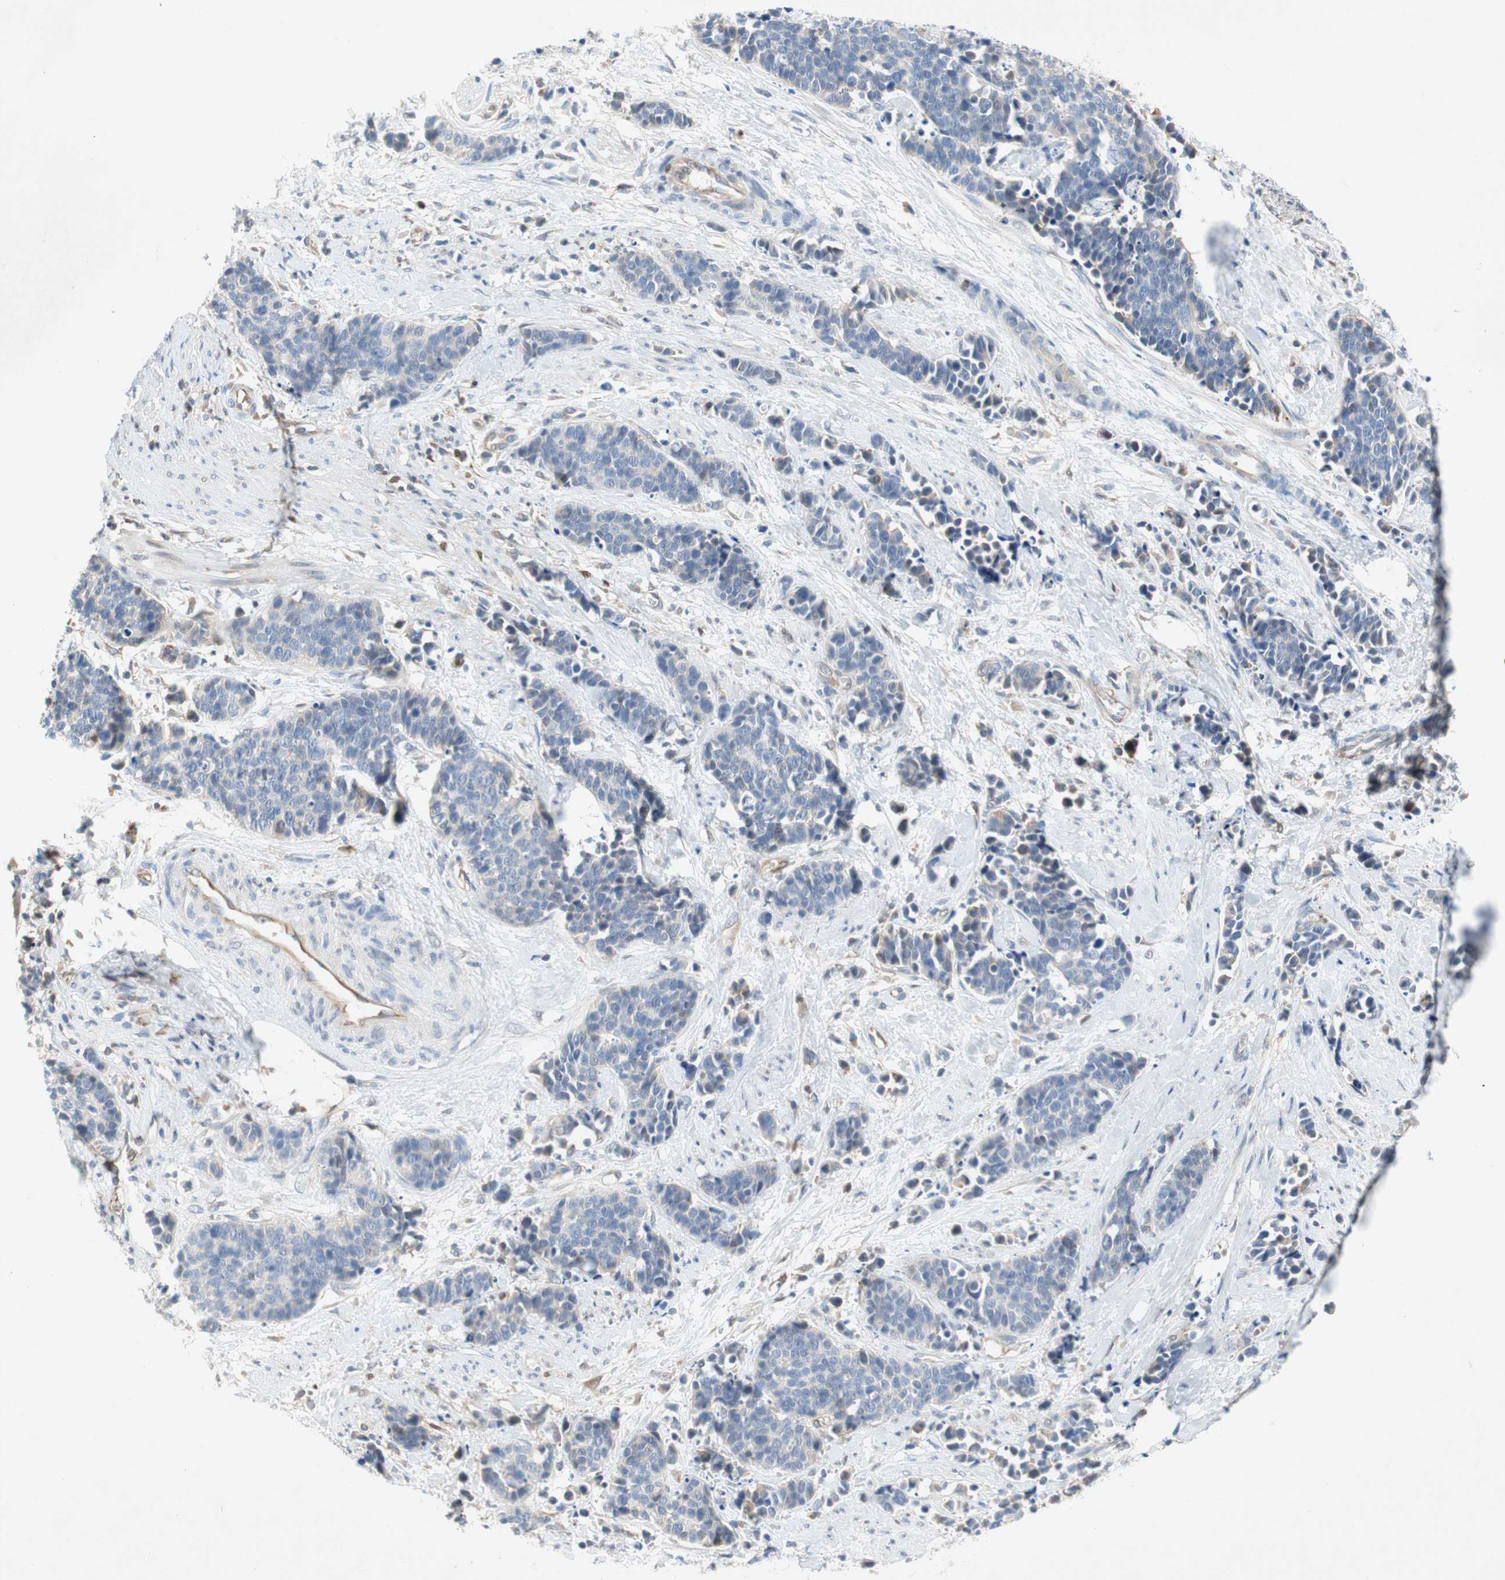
{"staining": {"intensity": "negative", "quantity": "none", "location": "none"}, "tissue": "cervical cancer", "cell_type": "Tumor cells", "image_type": "cancer", "snomed": [{"axis": "morphology", "description": "Squamous cell carcinoma, NOS"}, {"axis": "topography", "description": "Cervix"}], "caption": "IHC histopathology image of neoplastic tissue: cervical cancer (squamous cell carcinoma) stained with DAB shows no significant protein staining in tumor cells. (Stains: DAB immunohistochemistry with hematoxylin counter stain, Microscopy: brightfield microscopy at high magnification).", "gene": "RELB", "patient": {"sex": "female", "age": 35}}